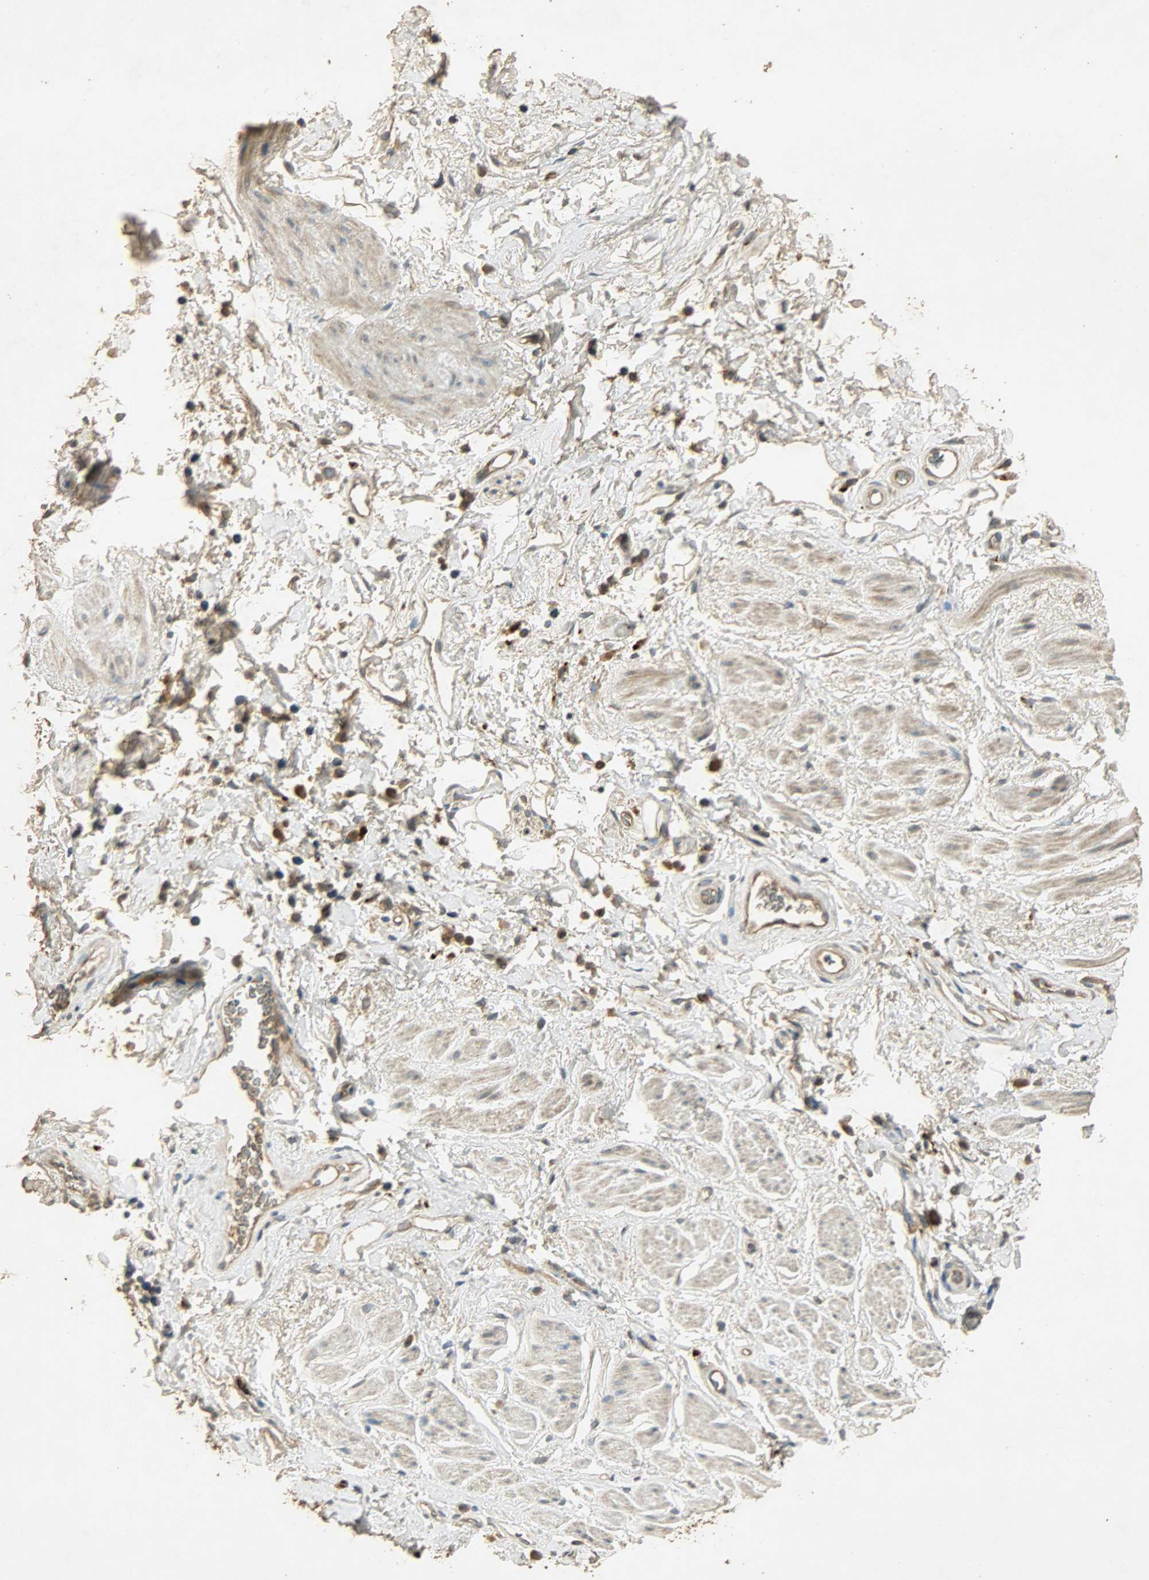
{"staining": {"intensity": "moderate", "quantity": ">75%", "location": "cytoplasmic/membranous"}, "tissue": "adipose tissue", "cell_type": "Adipocytes", "image_type": "normal", "snomed": [{"axis": "morphology", "description": "Normal tissue, NOS"}, {"axis": "topography", "description": "Soft tissue"}, {"axis": "topography", "description": "Peripheral nerve tissue"}], "caption": "Immunohistochemistry (IHC) photomicrograph of unremarkable human adipose tissue stained for a protein (brown), which exhibits medium levels of moderate cytoplasmic/membranous staining in about >75% of adipocytes.", "gene": "ATP2B1", "patient": {"sex": "female", "age": 71}}